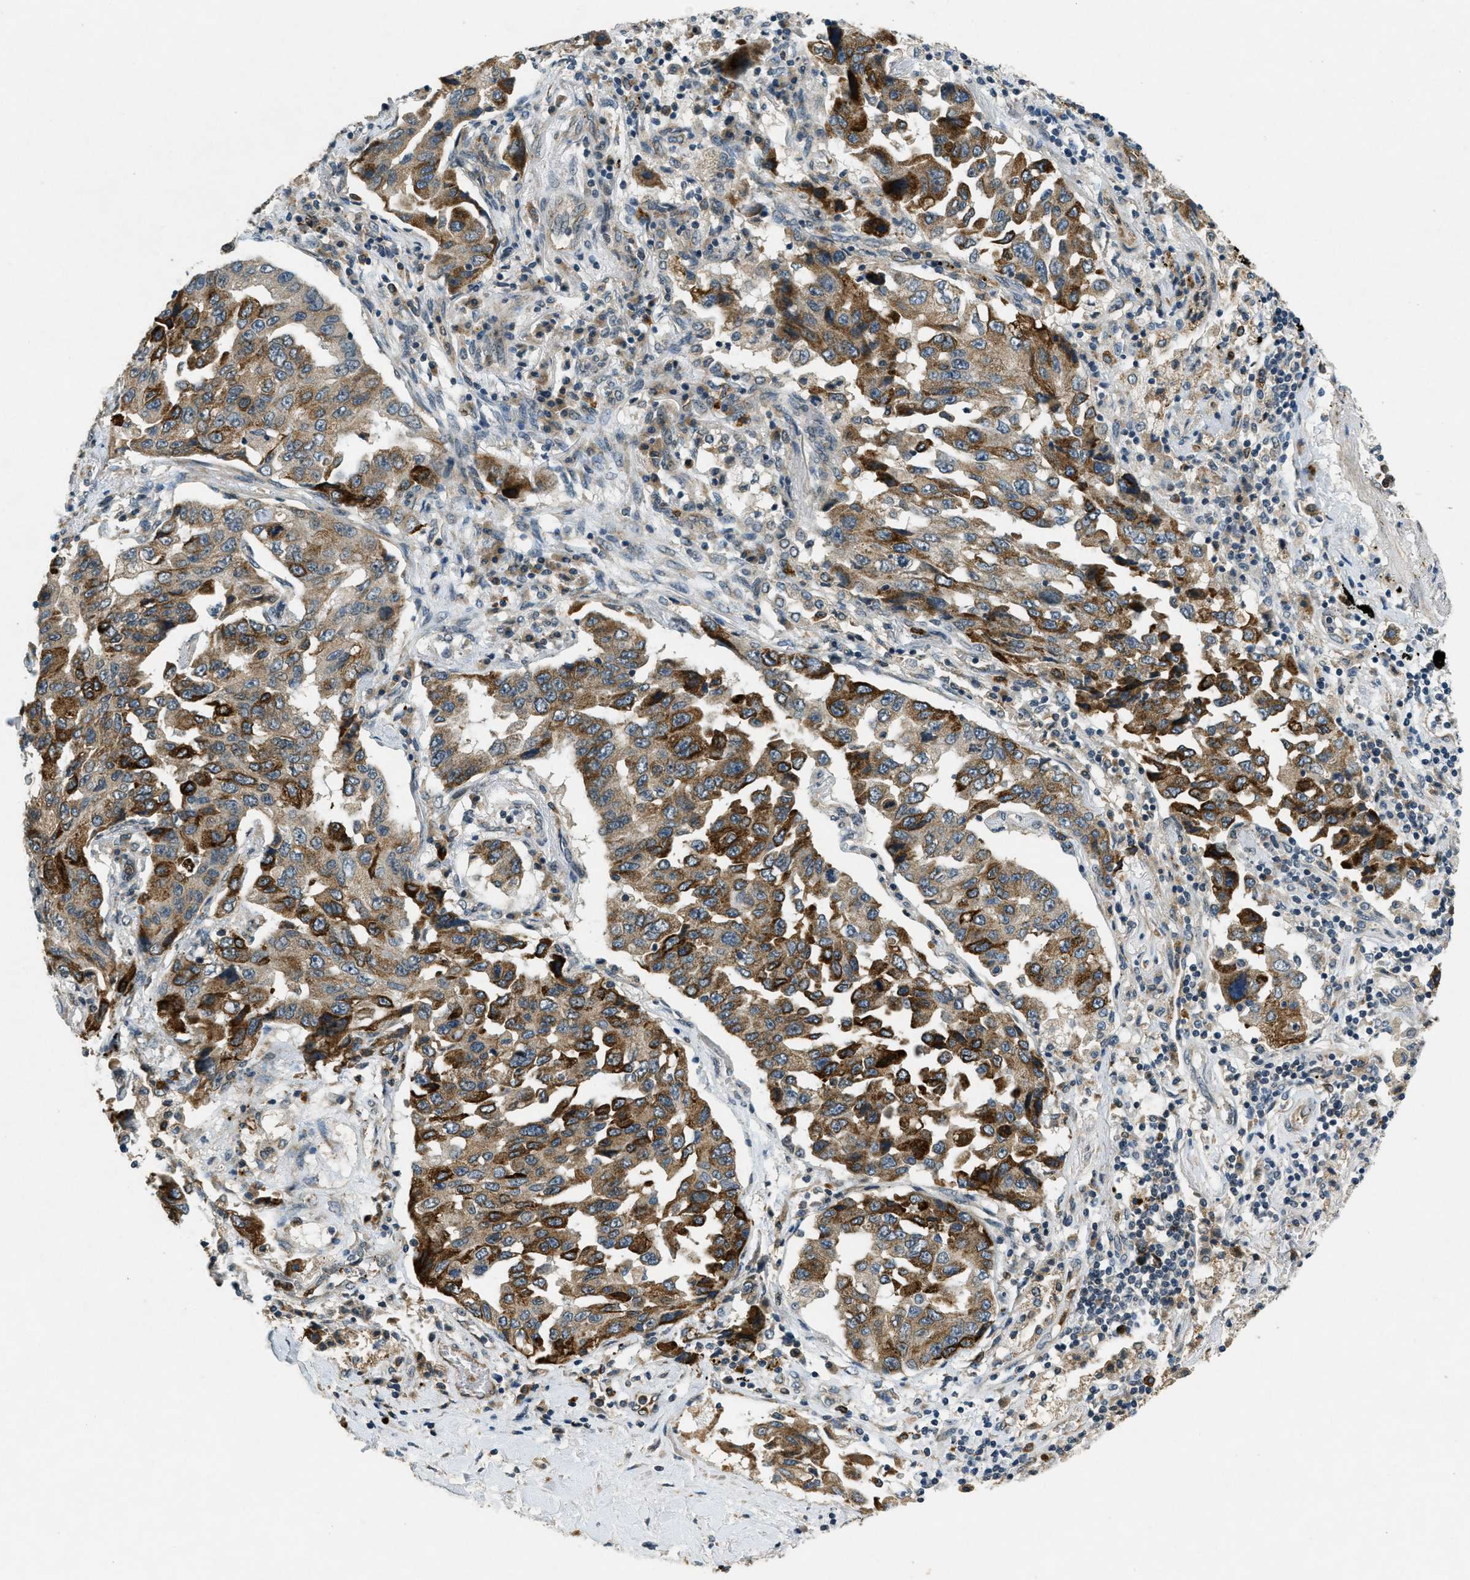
{"staining": {"intensity": "strong", "quantity": ">75%", "location": "cytoplasmic/membranous"}, "tissue": "lung cancer", "cell_type": "Tumor cells", "image_type": "cancer", "snomed": [{"axis": "morphology", "description": "Adenocarcinoma, NOS"}, {"axis": "topography", "description": "Lung"}], "caption": "Adenocarcinoma (lung) was stained to show a protein in brown. There is high levels of strong cytoplasmic/membranous staining in approximately >75% of tumor cells.", "gene": "RAB3D", "patient": {"sex": "female", "age": 65}}